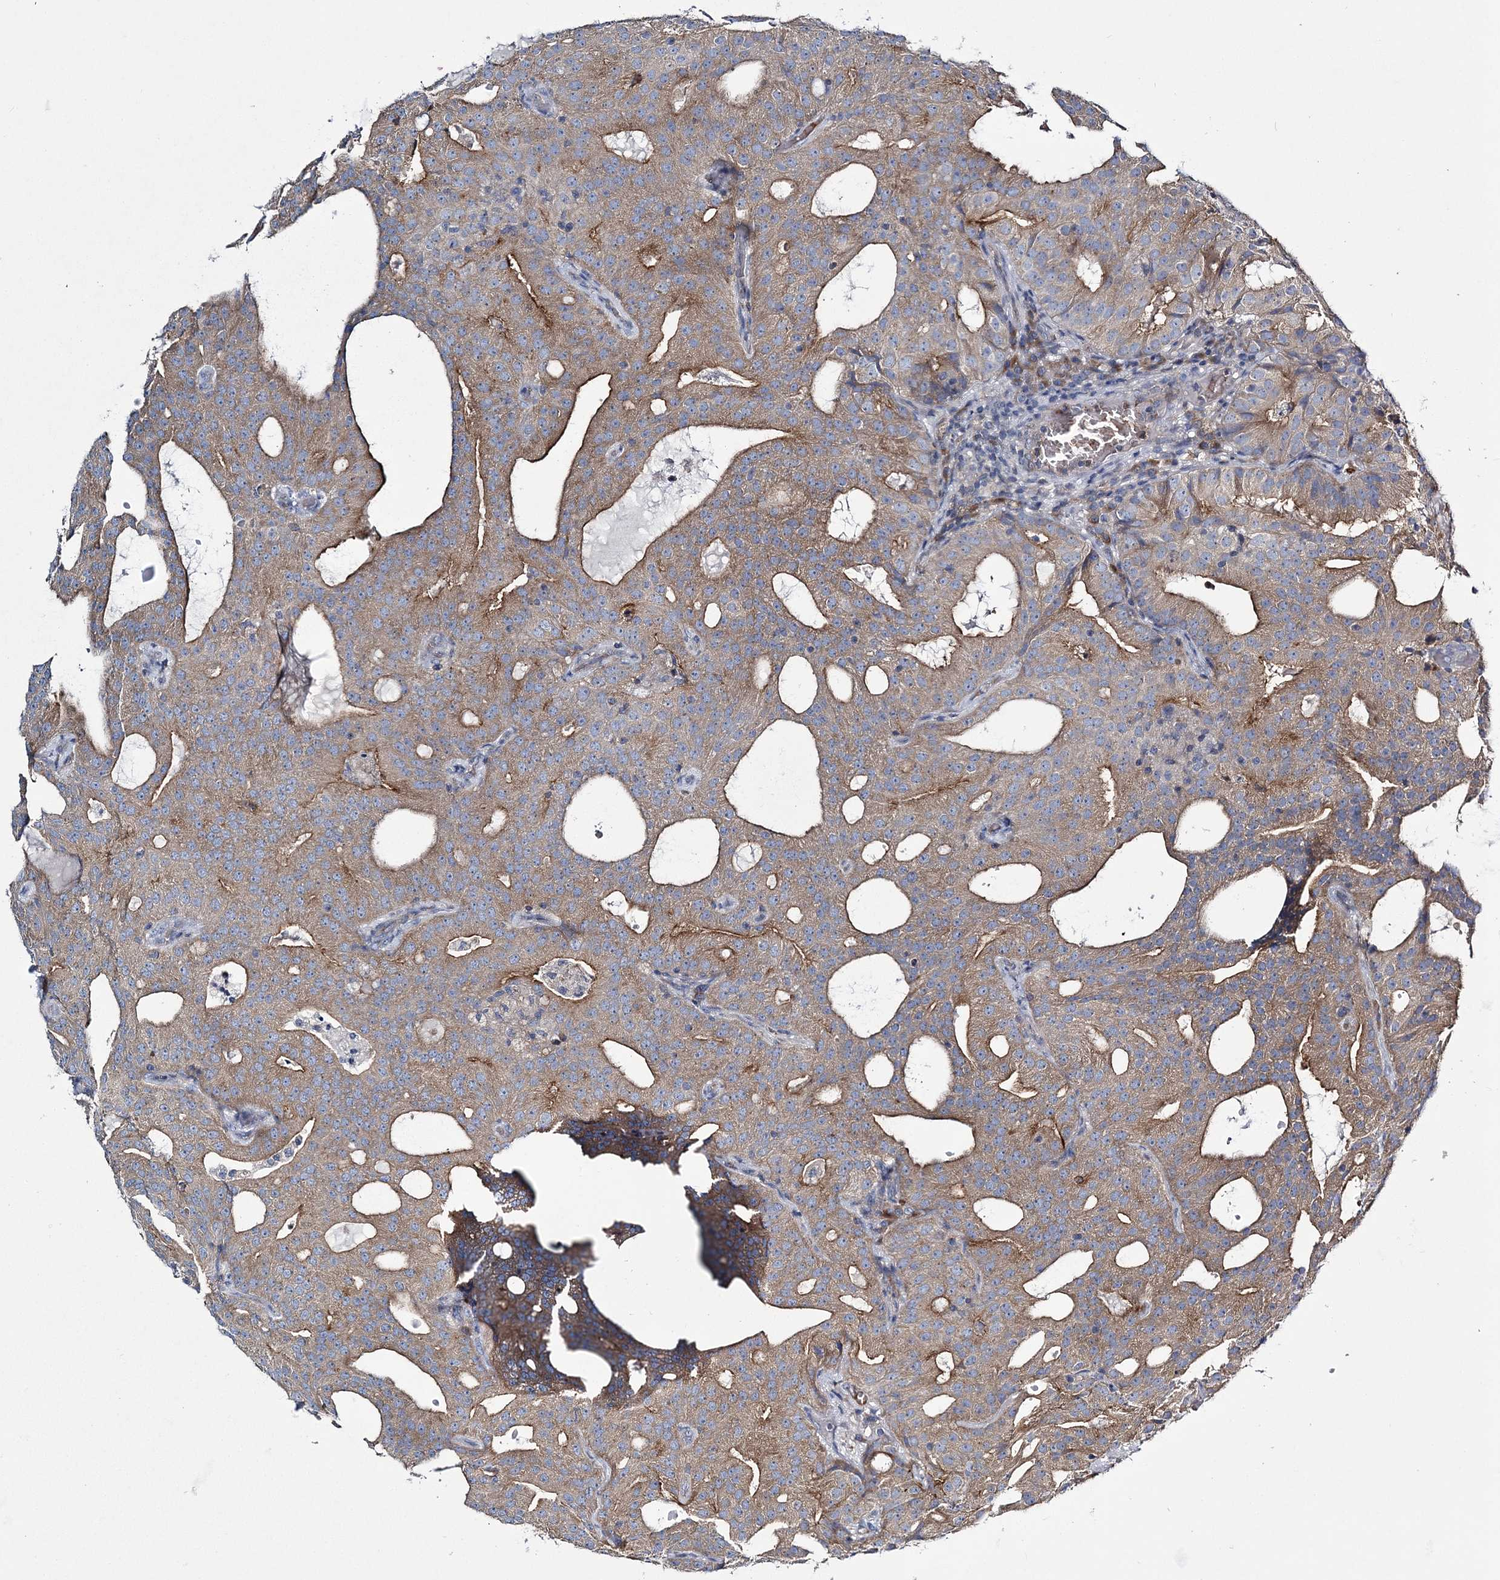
{"staining": {"intensity": "moderate", "quantity": ">75%", "location": "cytoplasmic/membranous"}, "tissue": "prostate cancer", "cell_type": "Tumor cells", "image_type": "cancer", "snomed": [{"axis": "morphology", "description": "Adenocarcinoma, Medium grade"}, {"axis": "topography", "description": "Prostate"}], "caption": "Prostate cancer (medium-grade adenocarcinoma) stained for a protein (brown) exhibits moderate cytoplasmic/membranous positive staining in about >75% of tumor cells.", "gene": "ATP11B", "patient": {"sex": "male", "age": 88}}